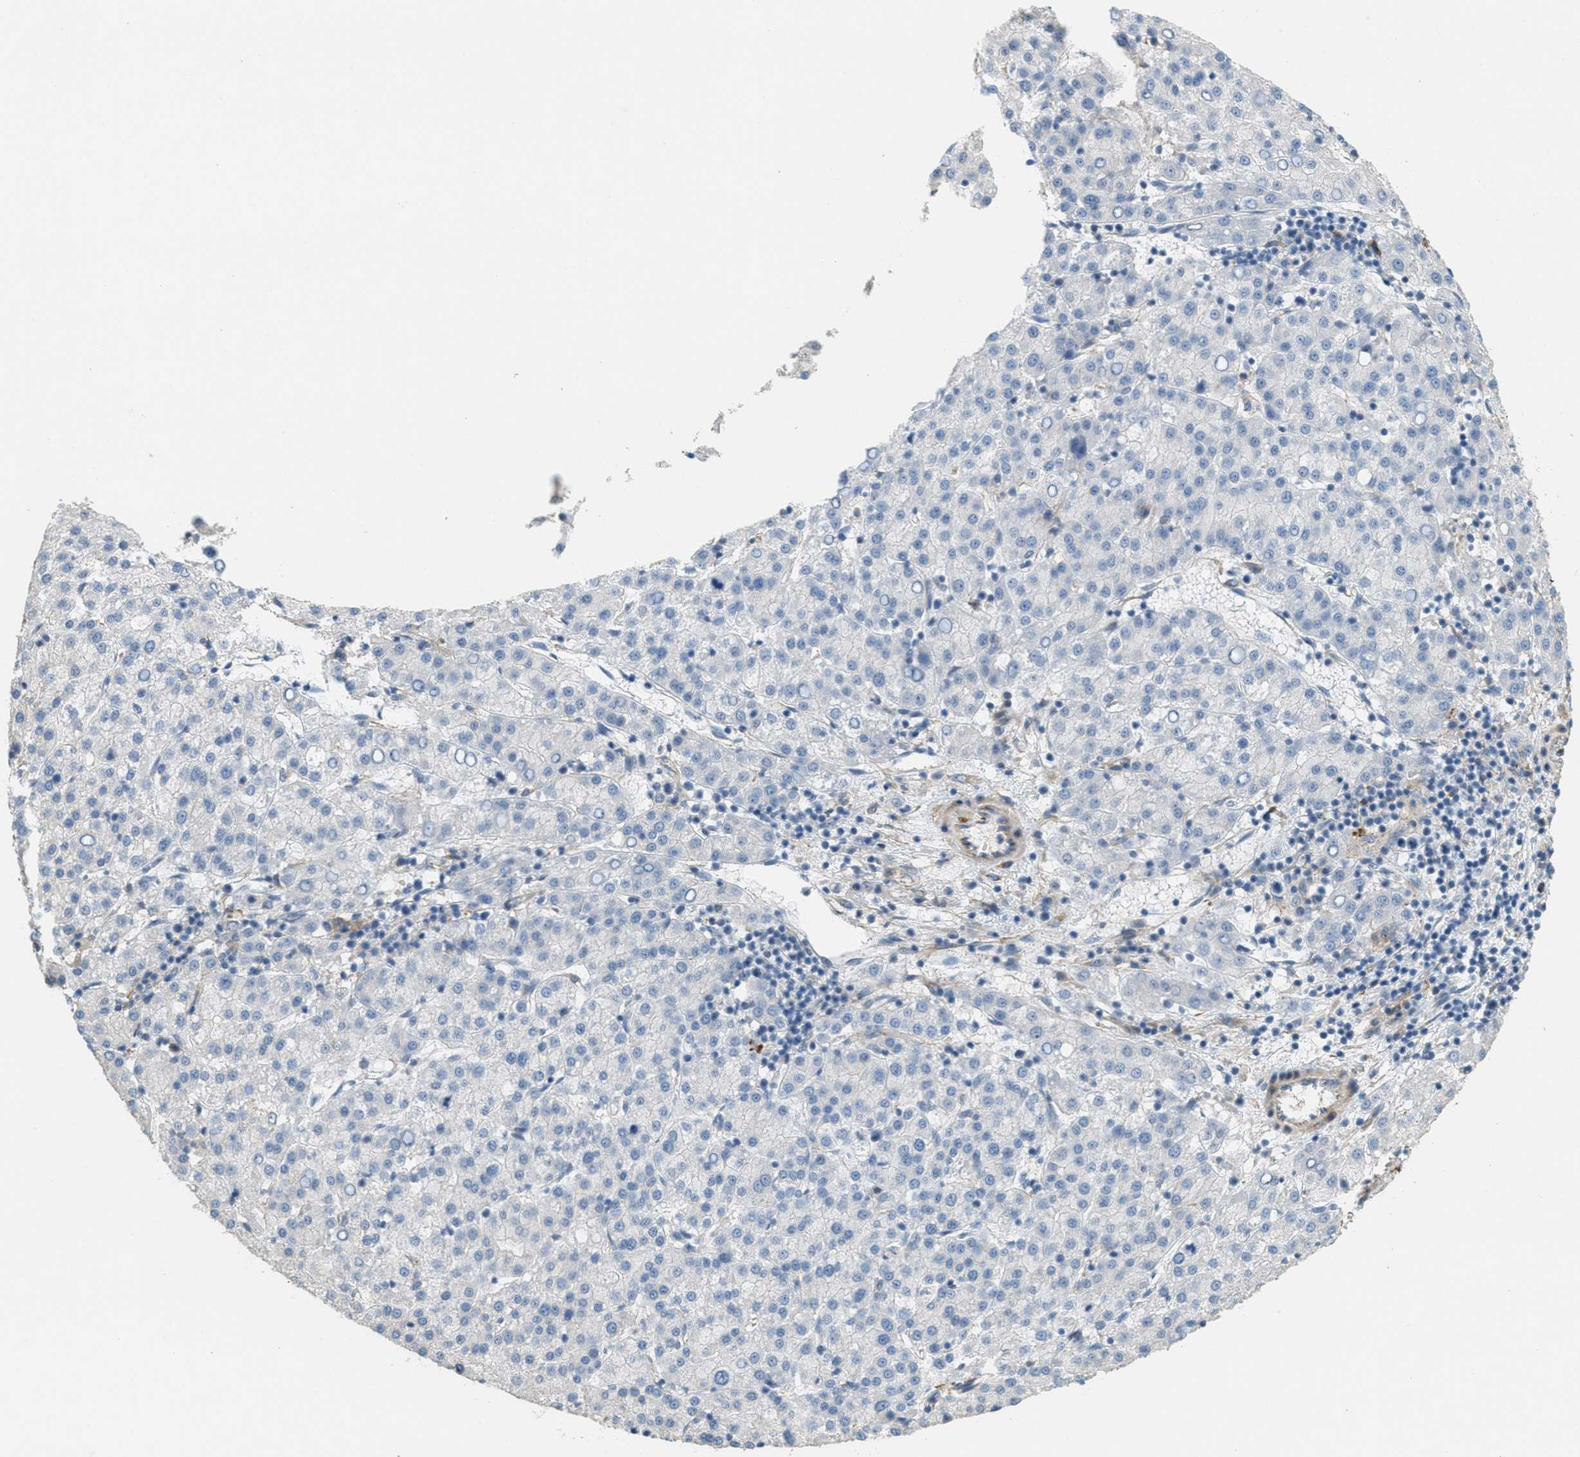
{"staining": {"intensity": "negative", "quantity": "none", "location": "none"}, "tissue": "liver cancer", "cell_type": "Tumor cells", "image_type": "cancer", "snomed": [{"axis": "morphology", "description": "Carcinoma, Hepatocellular, NOS"}, {"axis": "topography", "description": "Liver"}], "caption": "Tumor cells show no significant positivity in liver hepatocellular carcinoma. (Immunohistochemistry (ihc), brightfield microscopy, high magnification).", "gene": "ADCY5", "patient": {"sex": "female", "age": 58}}